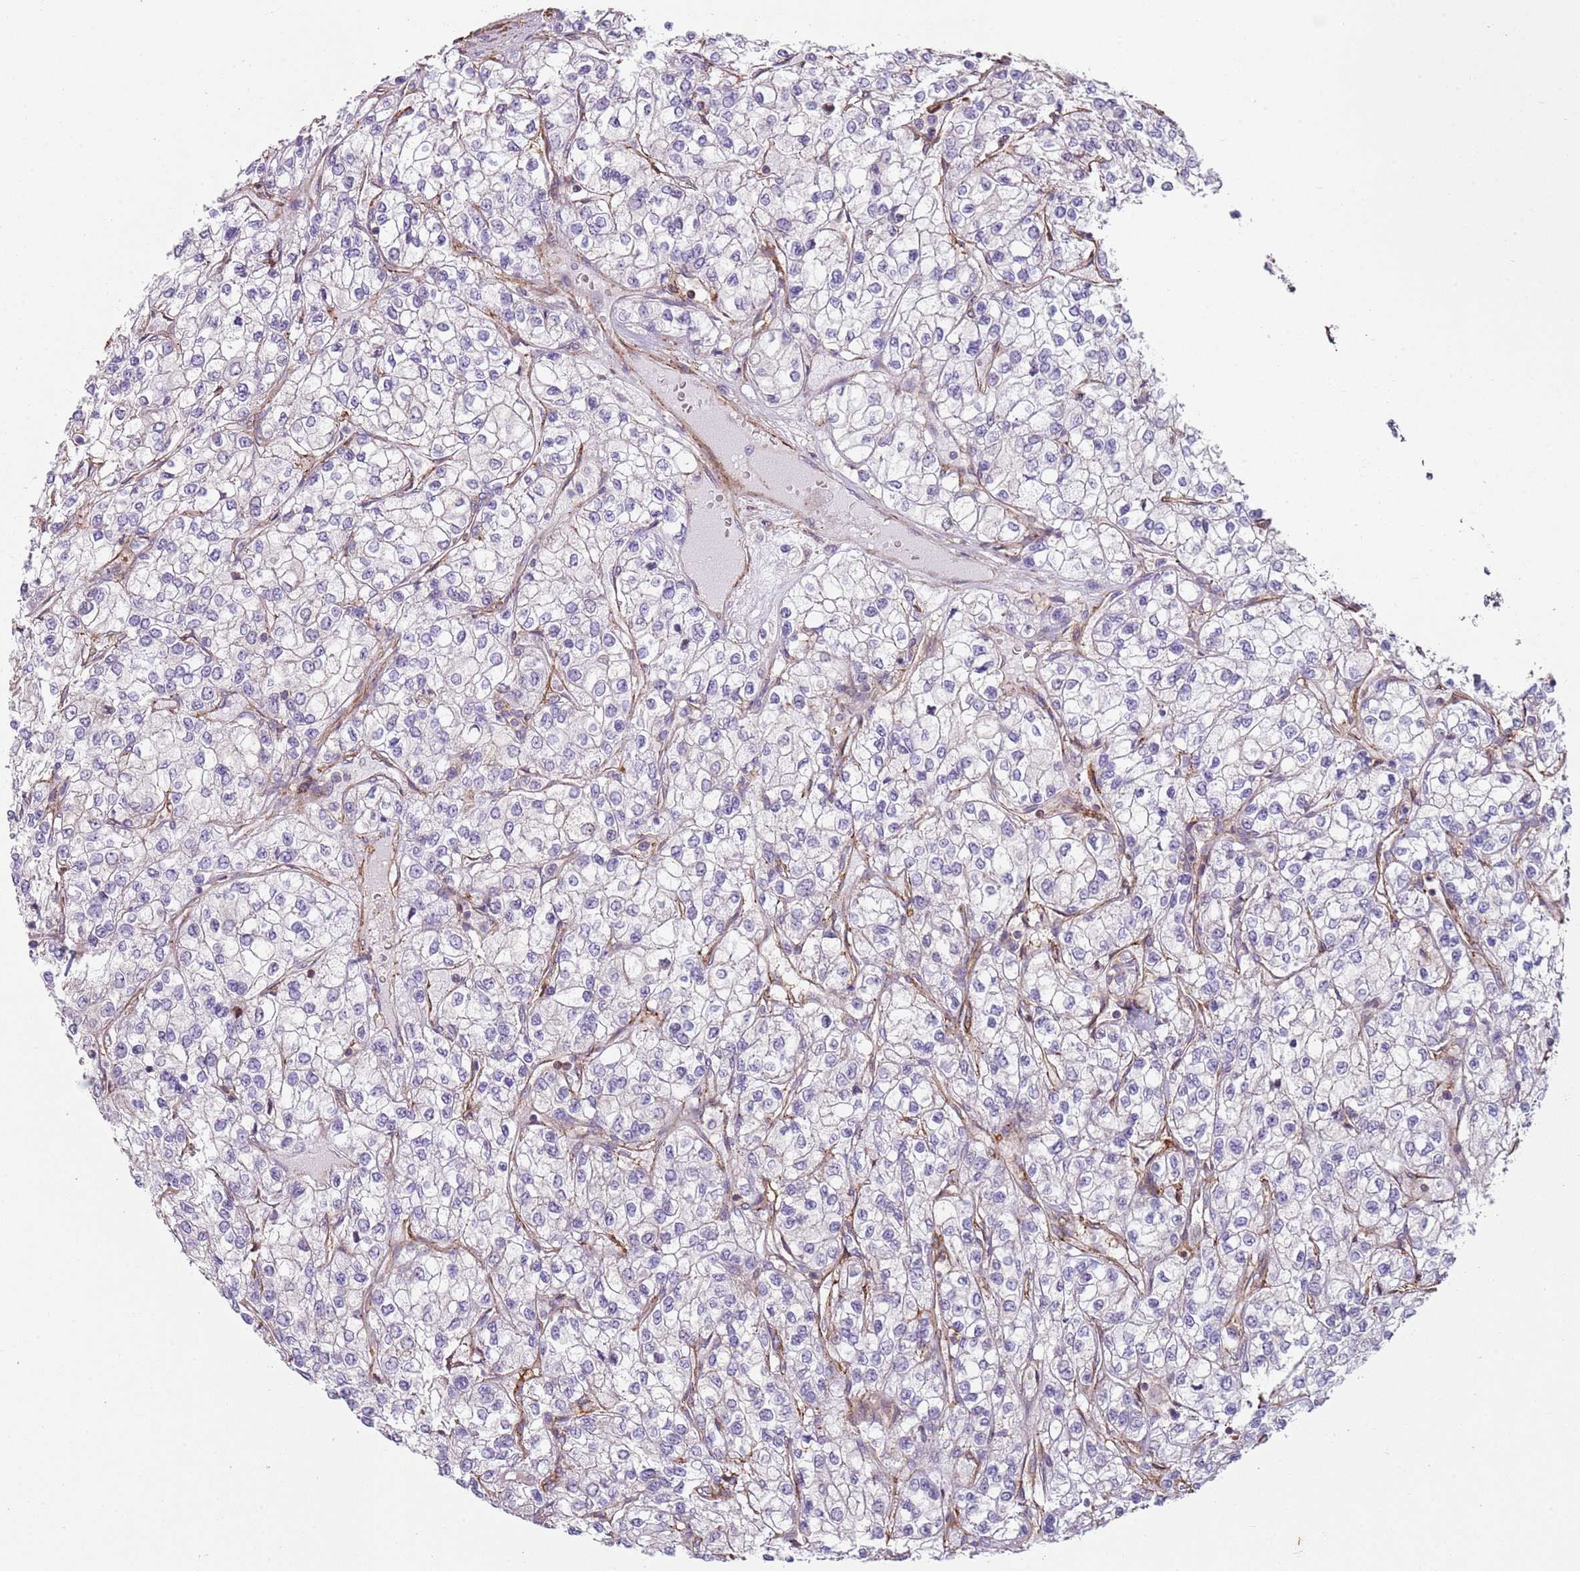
{"staining": {"intensity": "negative", "quantity": "none", "location": "none"}, "tissue": "renal cancer", "cell_type": "Tumor cells", "image_type": "cancer", "snomed": [{"axis": "morphology", "description": "Adenocarcinoma, NOS"}, {"axis": "topography", "description": "Kidney"}], "caption": "High magnification brightfield microscopy of renal cancer (adenocarcinoma) stained with DAB (3,3'-diaminobenzidine) (brown) and counterstained with hematoxylin (blue): tumor cells show no significant expression.", "gene": "GNAI3", "patient": {"sex": "male", "age": 80}}